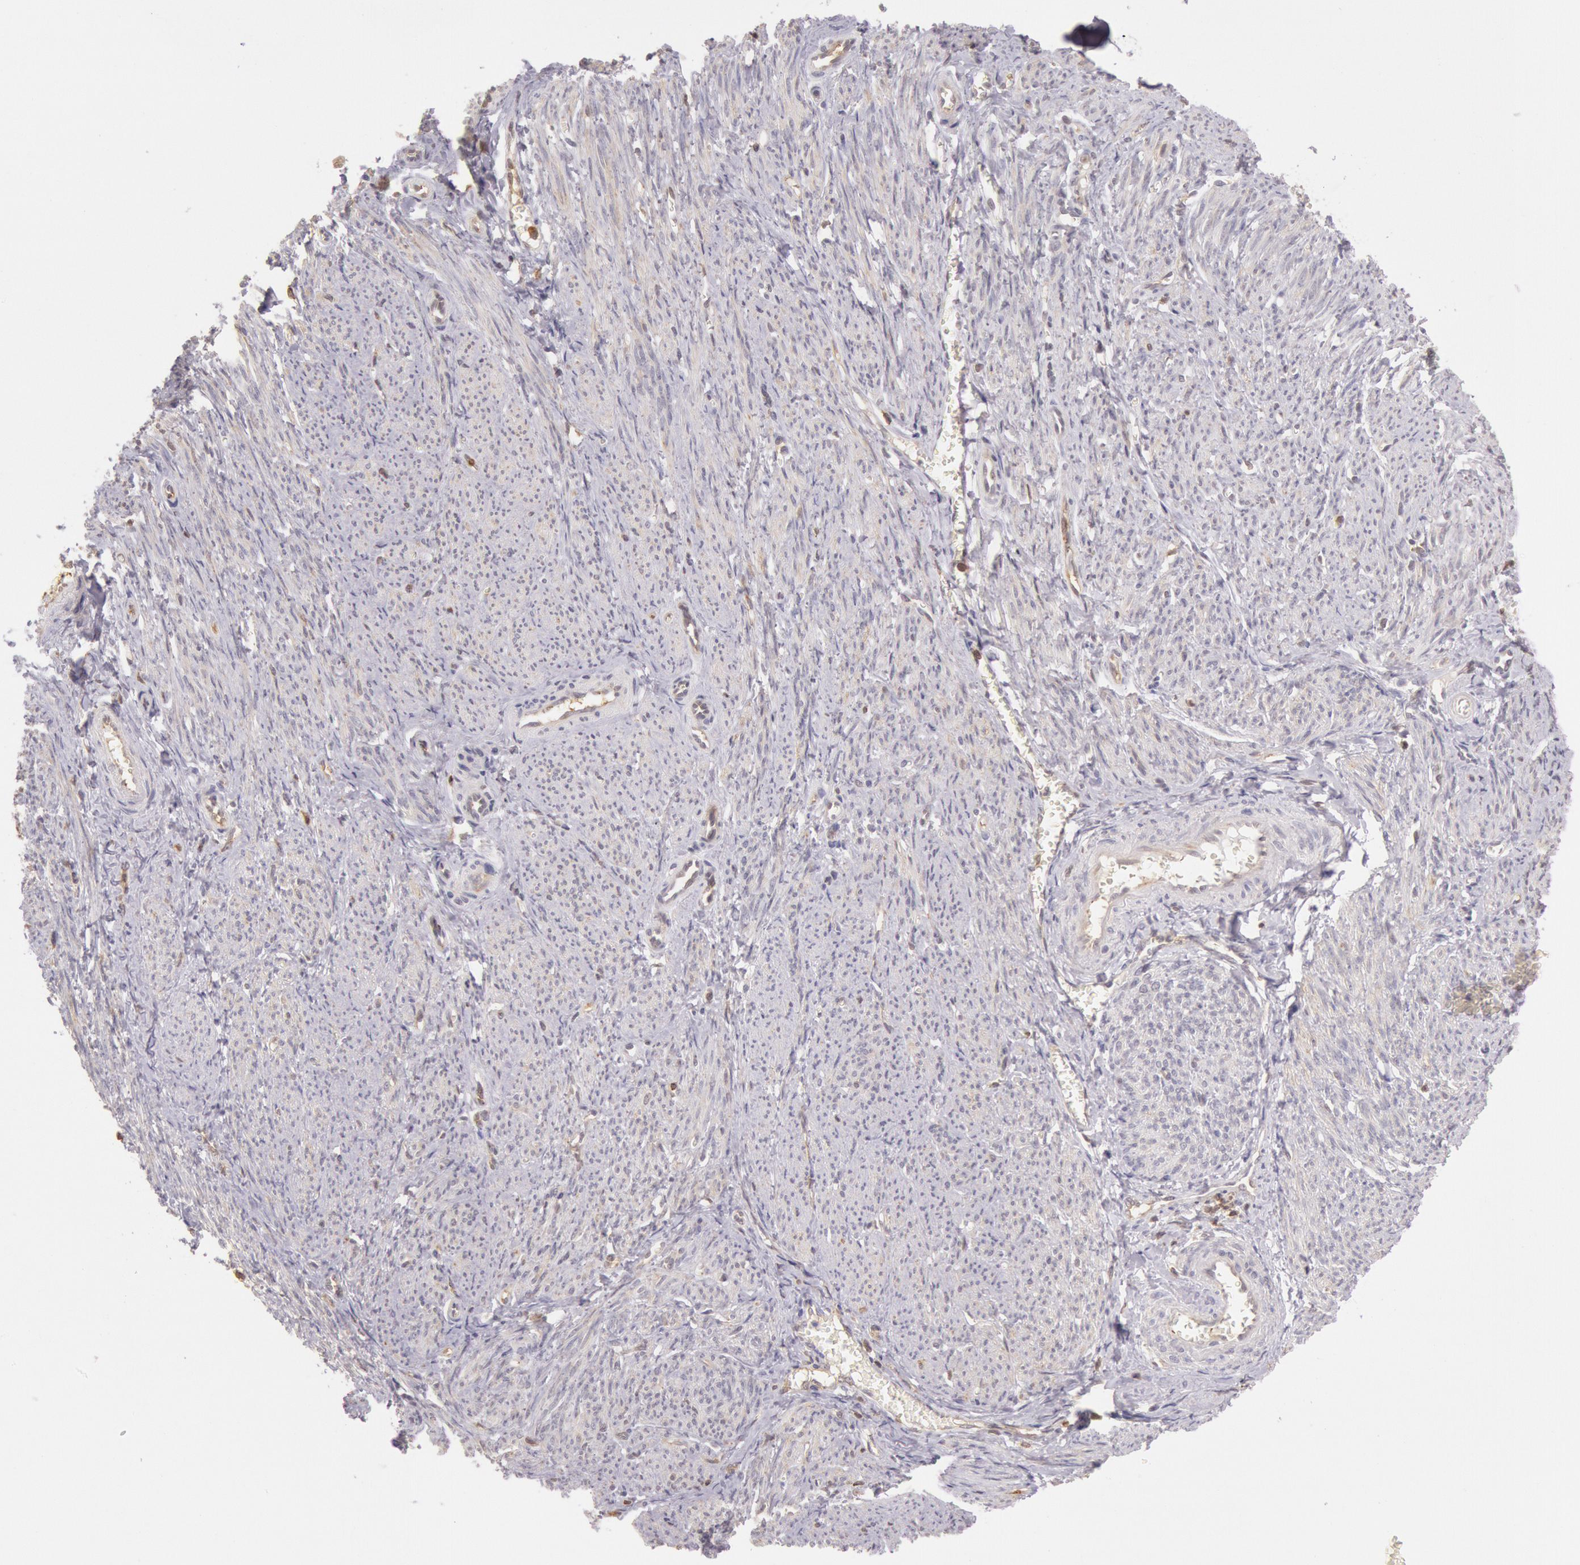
{"staining": {"intensity": "negative", "quantity": "none", "location": "none"}, "tissue": "smooth muscle", "cell_type": "Smooth muscle cells", "image_type": "normal", "snomed": [{"axis": "morphology", "description": "Normal tissue, NOS"}, {"axis": "topography", "description": "Smooth muscle"}, {"axis": "topography", "description": "Cervix"}], "caption": "Immunohistochemistry (IHC) image of unremarkable smooth muscle: smooth muscle stained with DAB (3,3'-diaminobenzidine) demonstrates no significant protein expression in smooth muscle cells. The staining was performed using DAB (3,3'-diaminobenzidine) to visualize the protein expression in brown, while the nuclei were stained in blue with hematoxylin (Magnification: 20x).", "gene": "HIF1A", "patient": {"sex": "female", "age": 70}}